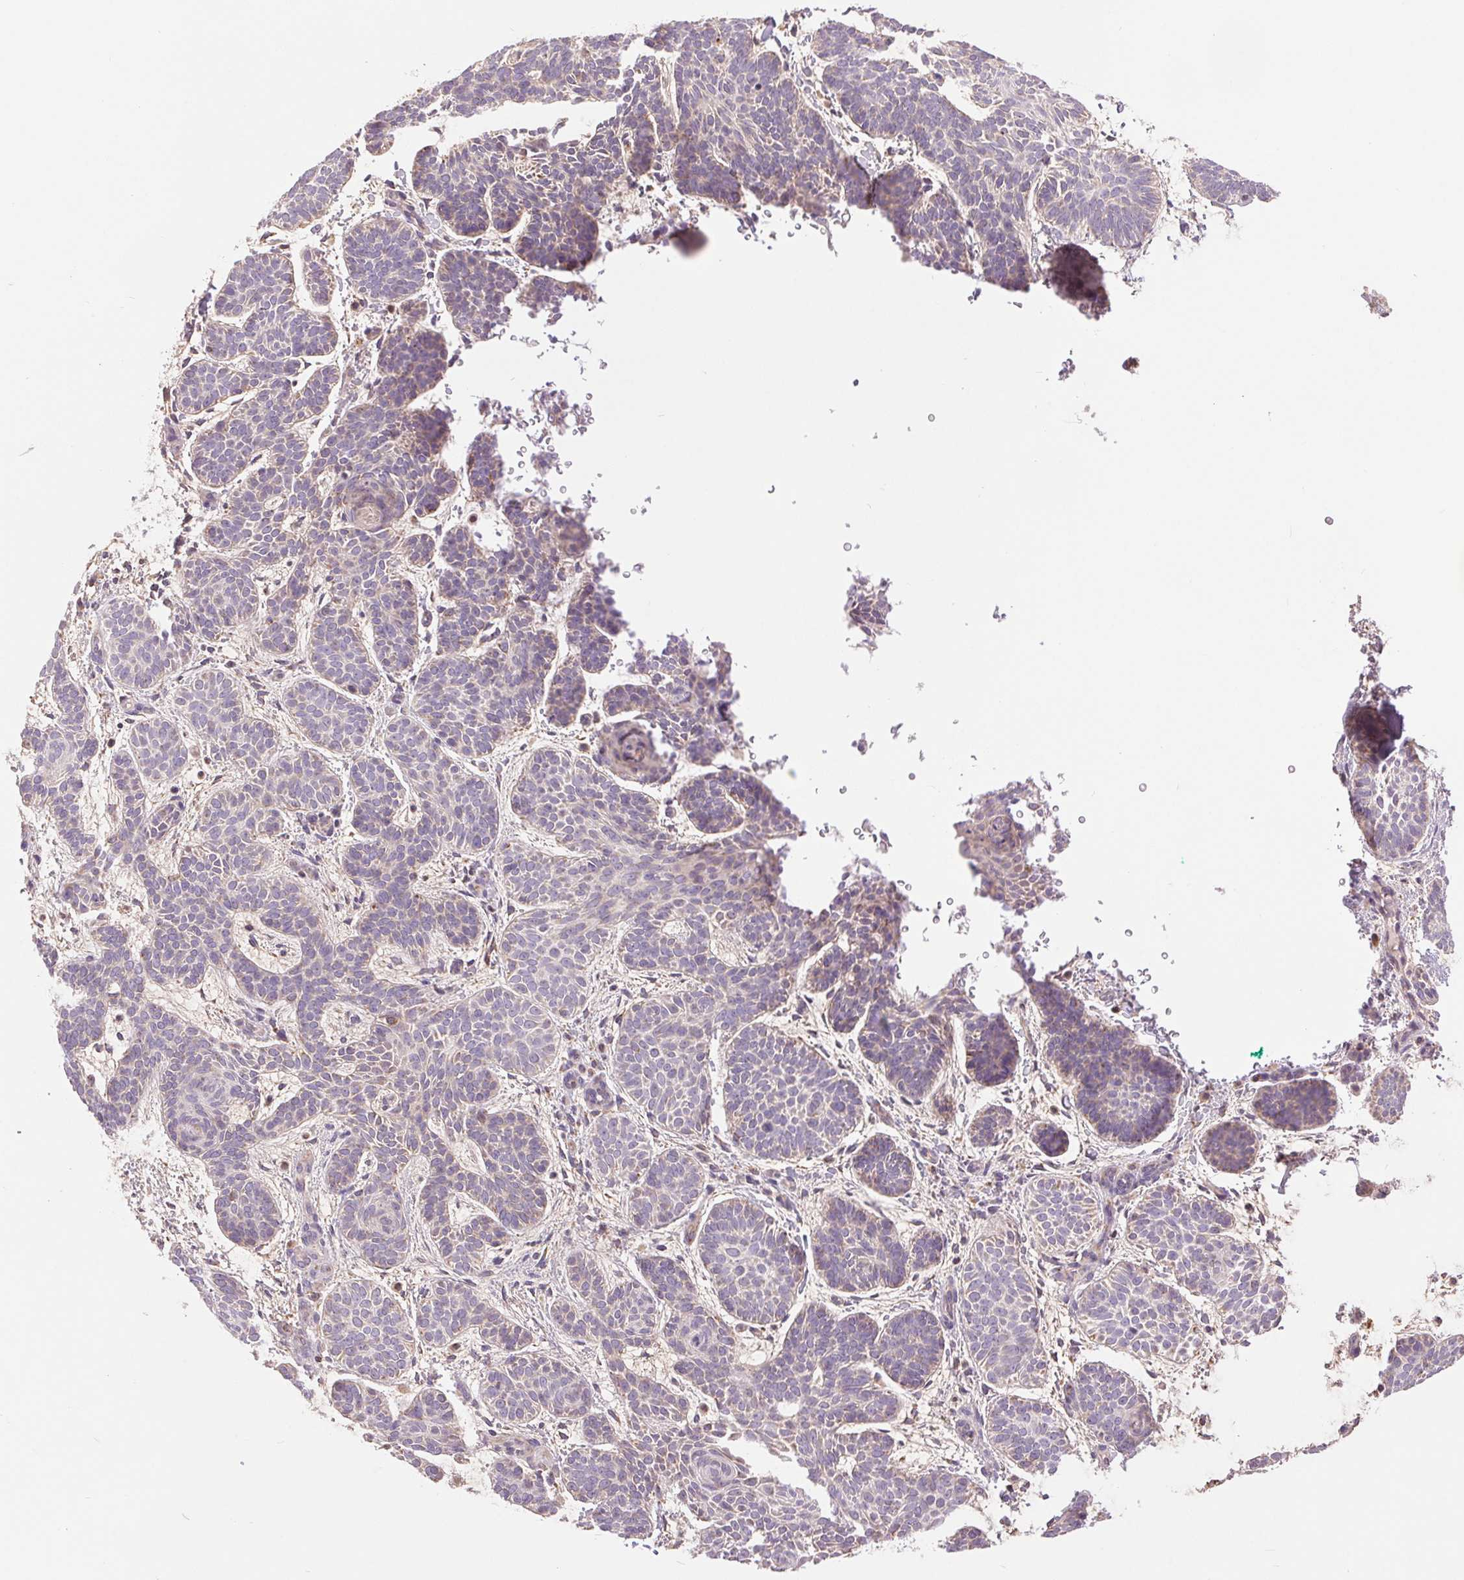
{"staining": {"intensity": "negative", "quantity": "none", "location": "none"}, "tissue": "skin cancer", "cell_type": "Tumor cells", "image_type": "cancer", "snomed": [{"axis": "morphology", "description": "Basal cell carcinoma"}, {"axis": "topography", "description": "Skin"}], "caption": "Skin cancer (basal cell carcinoma) stained for a protein using immunohistochemistry reveals no expression tumor cells.", "gene": "DGUOK", "patient": {"sex": "female", "age": 82}}